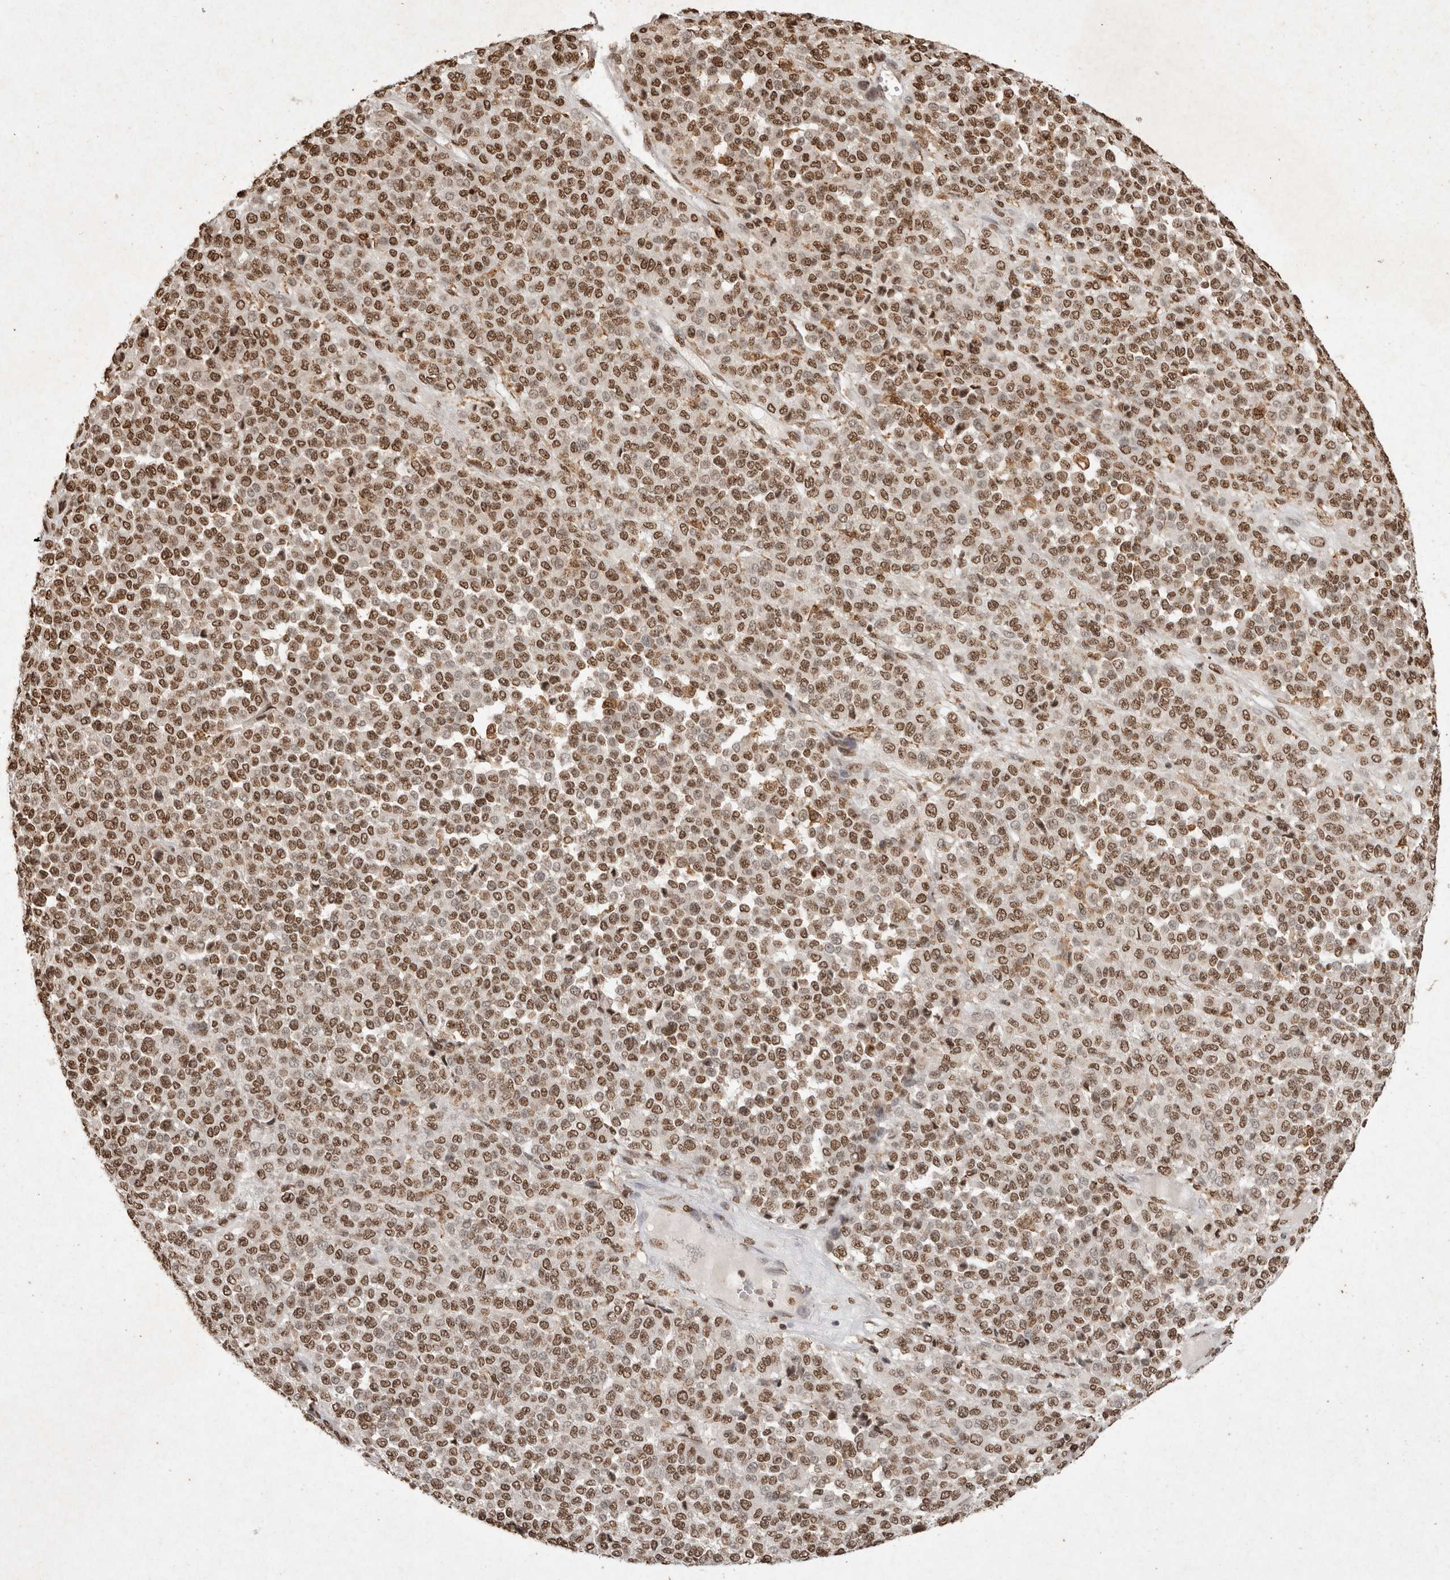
{"staining": {"intensity": "moderate", "quantity": ">75%", "location": "nuclear"}, "tissue": "melanoma", "cell_type": "Tumor cells", "image_type": "cancer", "snomed": [{"axis": "morphology", "description": "Malignant melanoma, Metastatic site"}, {"axis": "topography", "description": "Pancreas"}], "caption": "A photomicrograph showing moderate nuclear positivity in about >75% of tumor cells in malignant melanoma (metastatic site), as visualized by brown immunohistochemical staining.", "gene": "NKX3-2", "patient": {"sex": "female", "age": 30}}